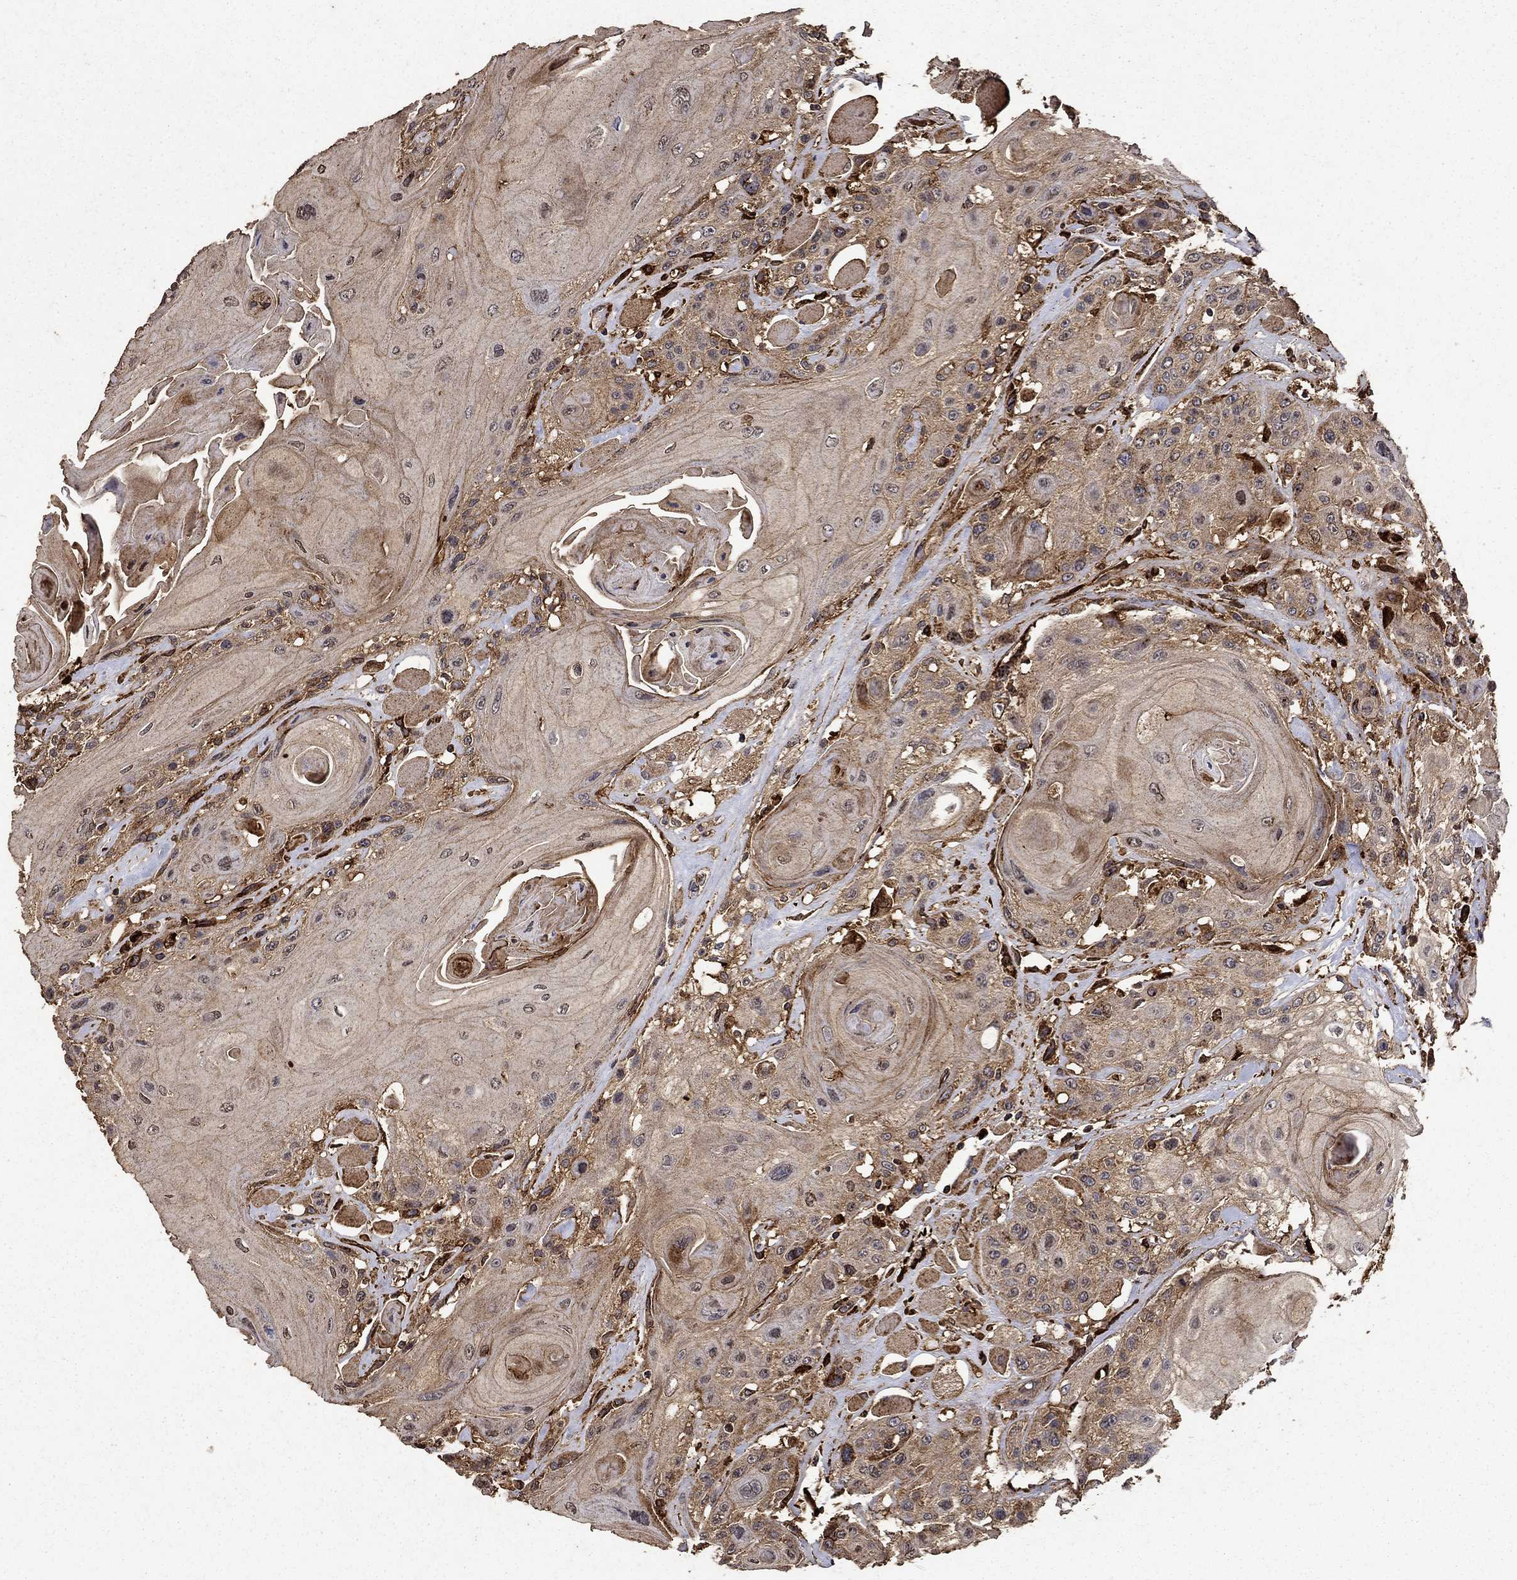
{"staining": {"intensity": "moderate", "quantity": "25%-75%", "location": "cytoplasmic/membranous"}, "tissue": "head and neck cancer", "cell_type": "Tumor cells", "image_type": "cancer", "snomed": [{"axis": "morphology", "description": "Squamous cell carcinoma, NOS"}, {"axis": "topography", "description": "Head-Neck"}], "caption": "Moderate cytoplasmic/membranous positivity is identified in about 25%-75% of tumor cells in head and neck squamous cell carcinoma. The staining is performed using DAB brown chromogen to label protein expression. The nuclei are counter-stained blue using hematoxylin.", "gene": "IFRD1", "patient": {"sex": "female", "age": 59}}